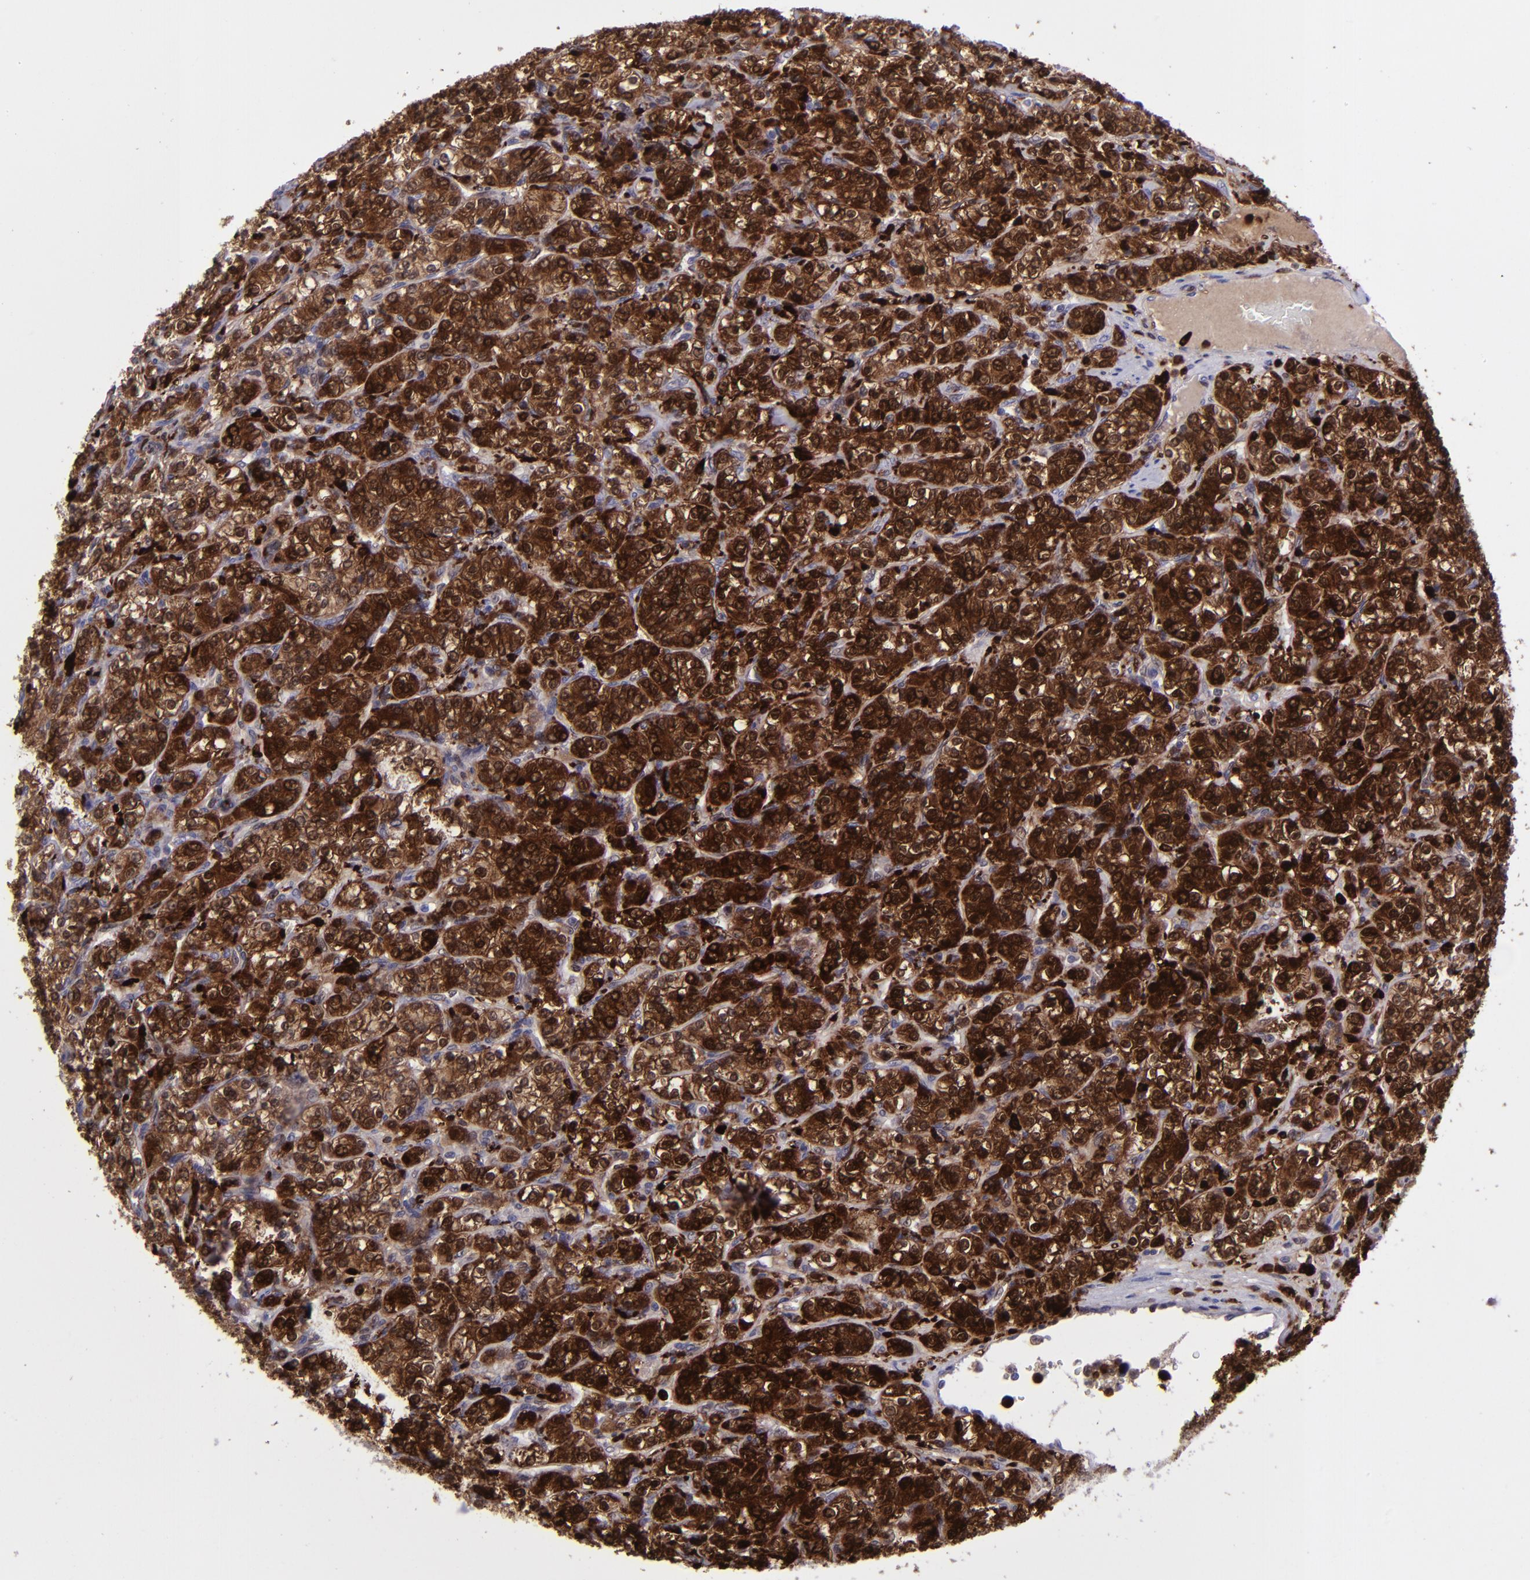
{"staining": {"intensity": "strong", "quantity": ">75%", "location": "cytoplasmic/membranous,nuclear"}, "tissue": "renal cancer", "cell_type": "Tumor cells", "image_type": "cancer", "snomed": [{"axis": "morphology", "description": "Adenocarcinoma, NOS"}, {"axis": "topography", "description": "Kidney"}], "caption": "High-power microscopy captured an immunohistochemistry histopathology image of renal cancer, revealing strong cytoplasmic/membranous and nuclear staining in about >75% of tumor cells.", "gene": "TYMP", "patient": {"sex": "male", "age": 77}}